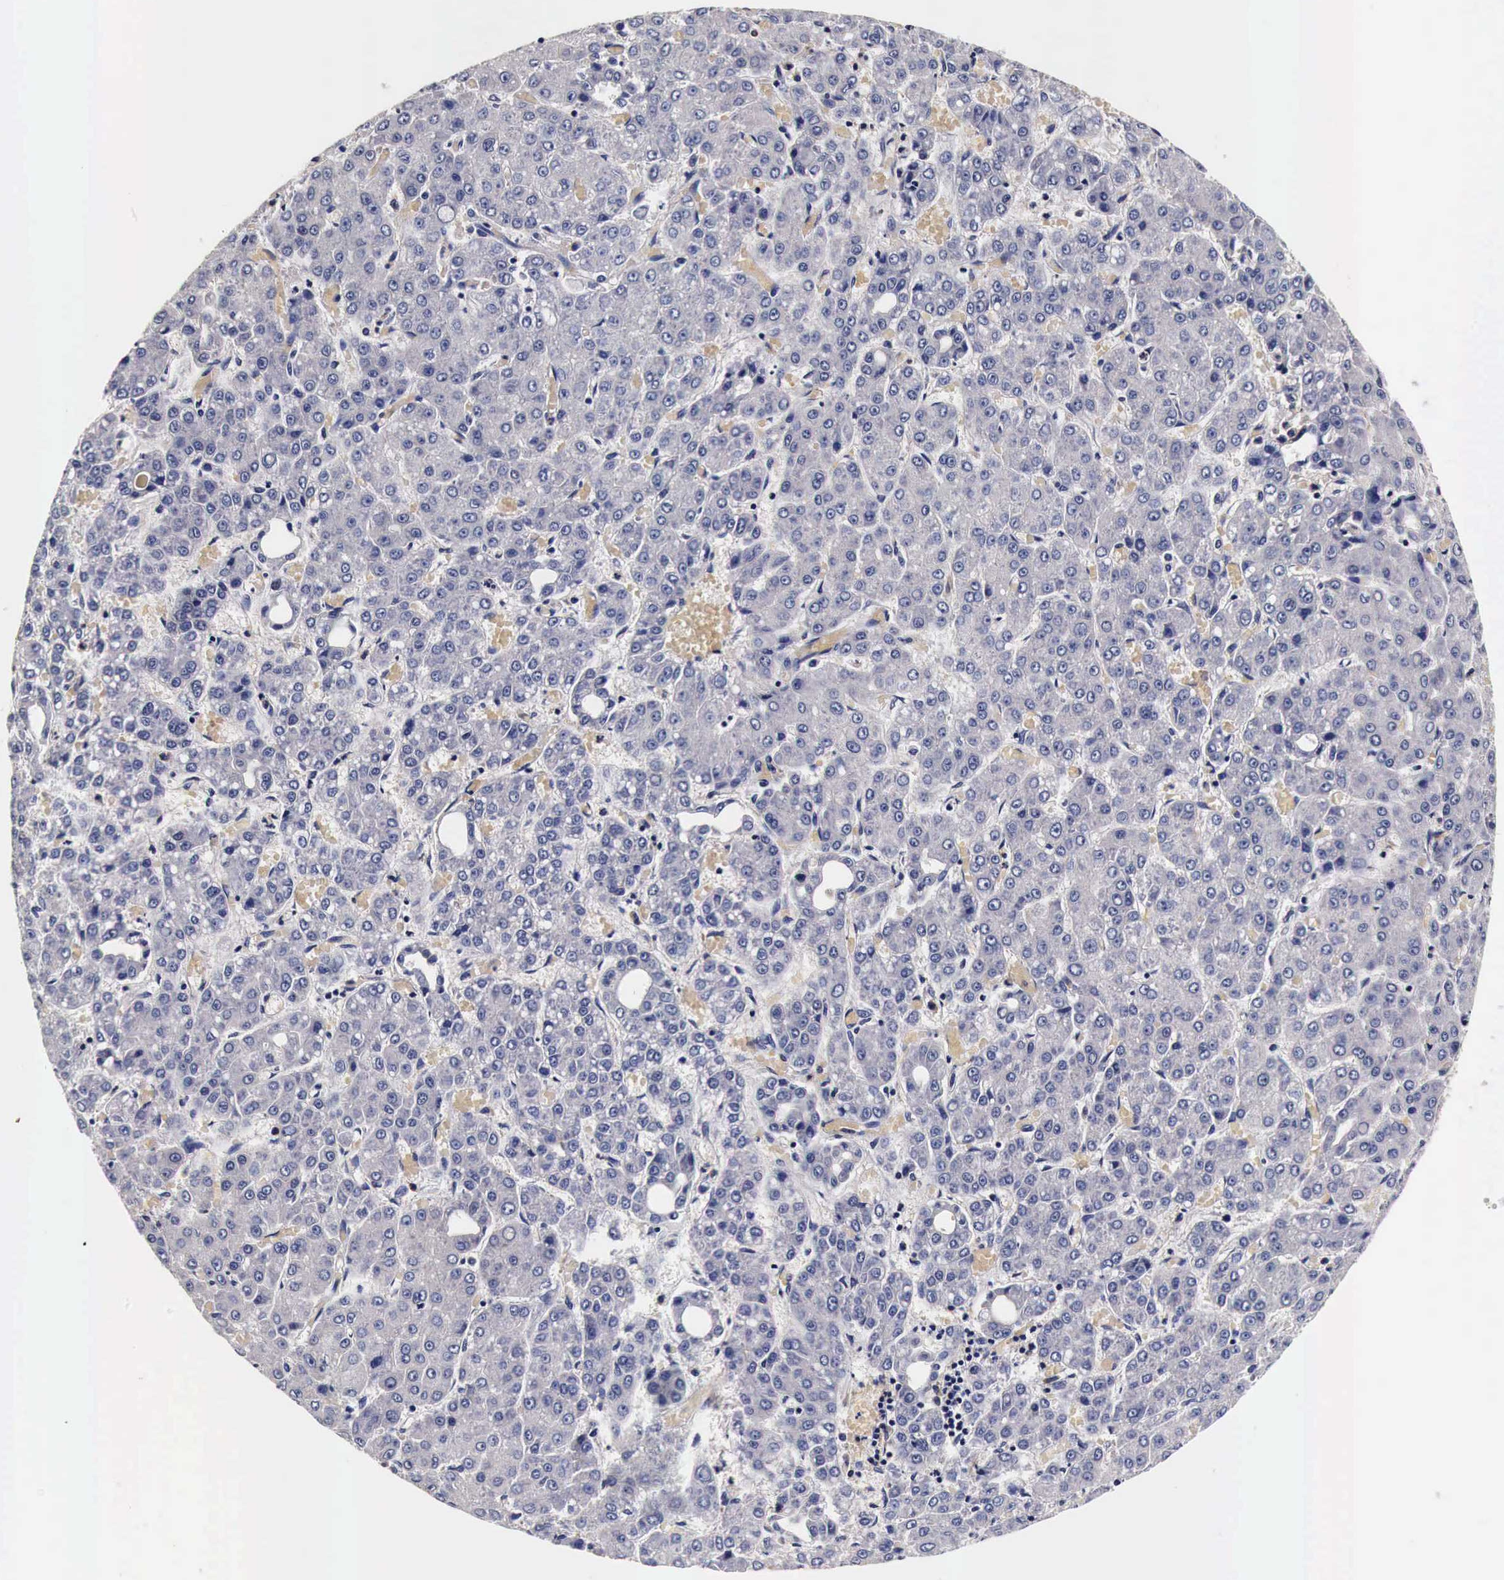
{"staining": {"intensity": "negative", "quantity": "none", "location": "none"}, "tissue": "liver cancer", "cell_type": "Tumor cells", "image_type": "cancer", "snomed": [{"axis": "morphology", "description": "Carcinoma, Hepatocellular, NOS"}, {"axis": "topography", "description": "Liver"}], "caption": "Tumor cells are negative for brown protein staining in hepatocellular carcinoma (liver). (Brightfield microscopy of DAB (3,3'-diaminobenzidine) IHC at high magnification).", "gene": "RP2", "patient": {"sex": "male", "age": 69}}